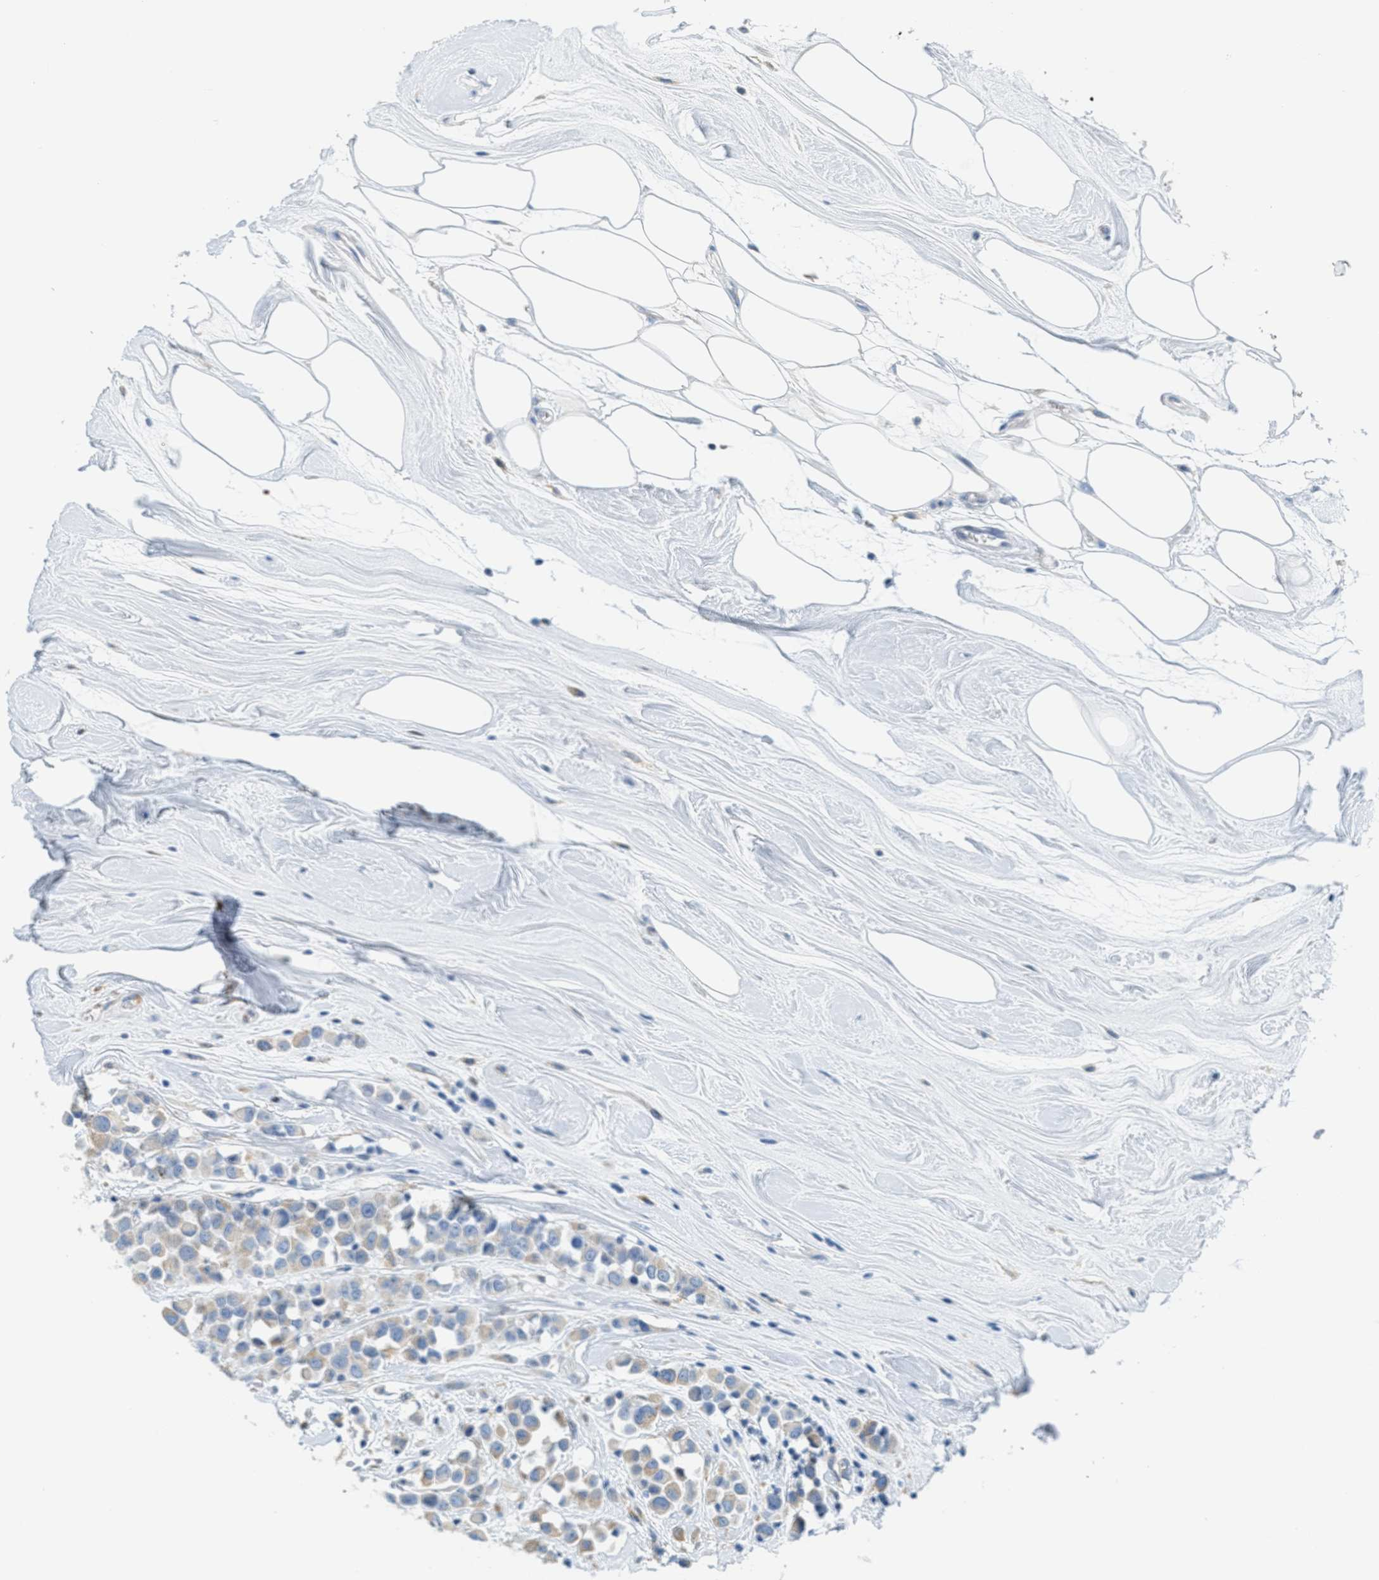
{"staining": {"intensity": "weak", "quantity": ">75%", "location": "cytoplasmic/membranous"}, "tissue": "breast cancer", "cell_type": "Tumor cells", "image_type": "cancer", "snomed": [{"axis": "morphology", "description": "Duct carcinoma"}, {"axis": "topography", "description": "Breast"}], "caption": "Tumor cells exhibit weak cytoplasmic/membranous positivity in approximately >75% of cells in intraductal carcinoma (breast).", "gene": "TEX264", "patient": {"sex": "female", "age": 61}}